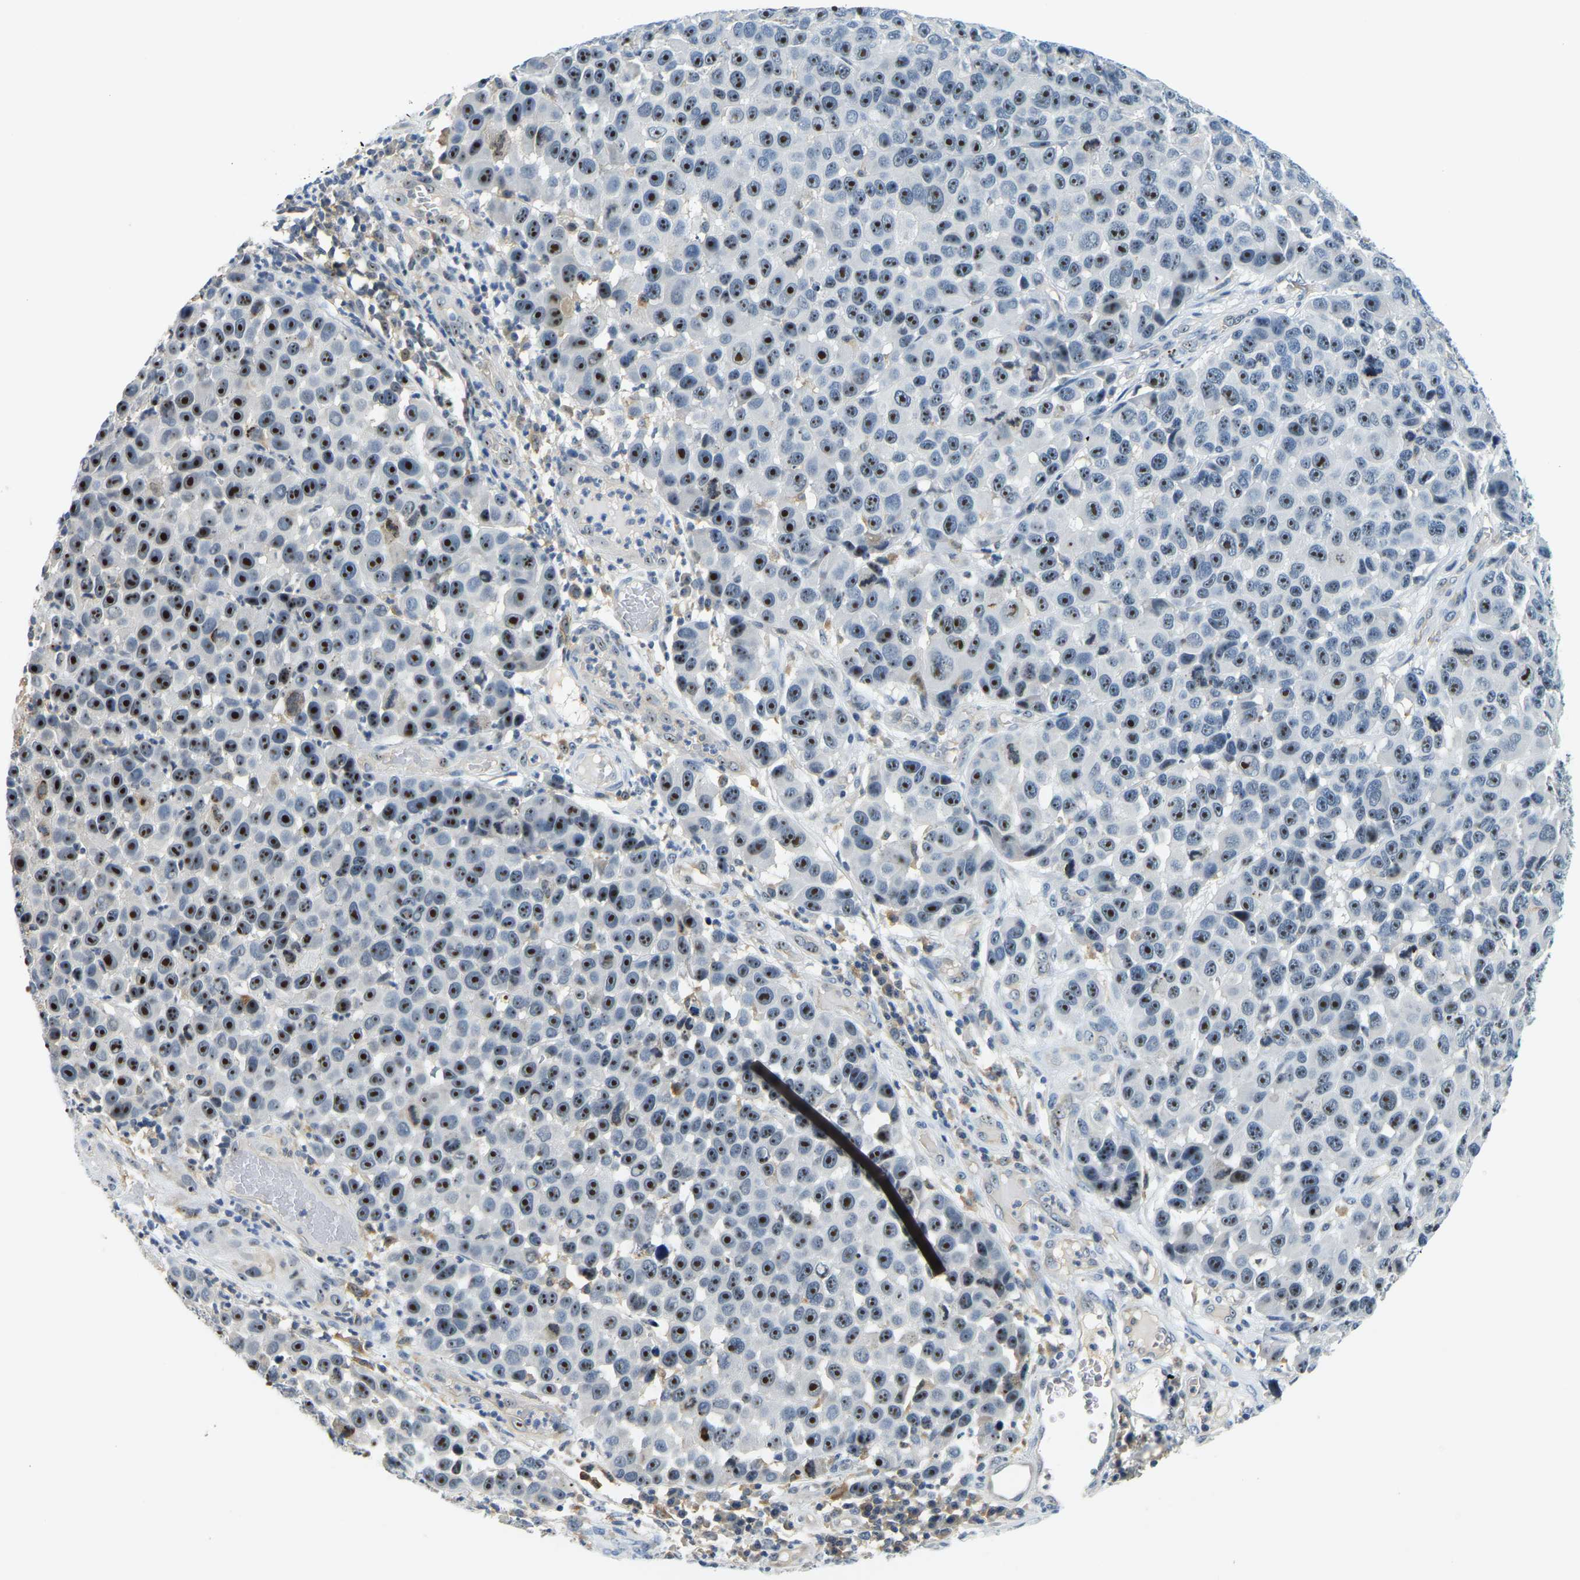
{"staining": {"intensity": "strong", "quantity": ">75%", "location": "nuclear"}, "tissue": "melanoma", "cell_type": "Tumor cells", "image_type": "cancer", "snomed": [{"axis": "morphology", "description": "Malignant melanoma, NOS"}, {"axis": "topography", "description": "Skin"}], "caption": "Tumor cells show high levels of strong nuclear positivity in about >75% of cells in human melanoma.", "gene": "RRP1", "patient": {"sex": "male", "age": 53}}